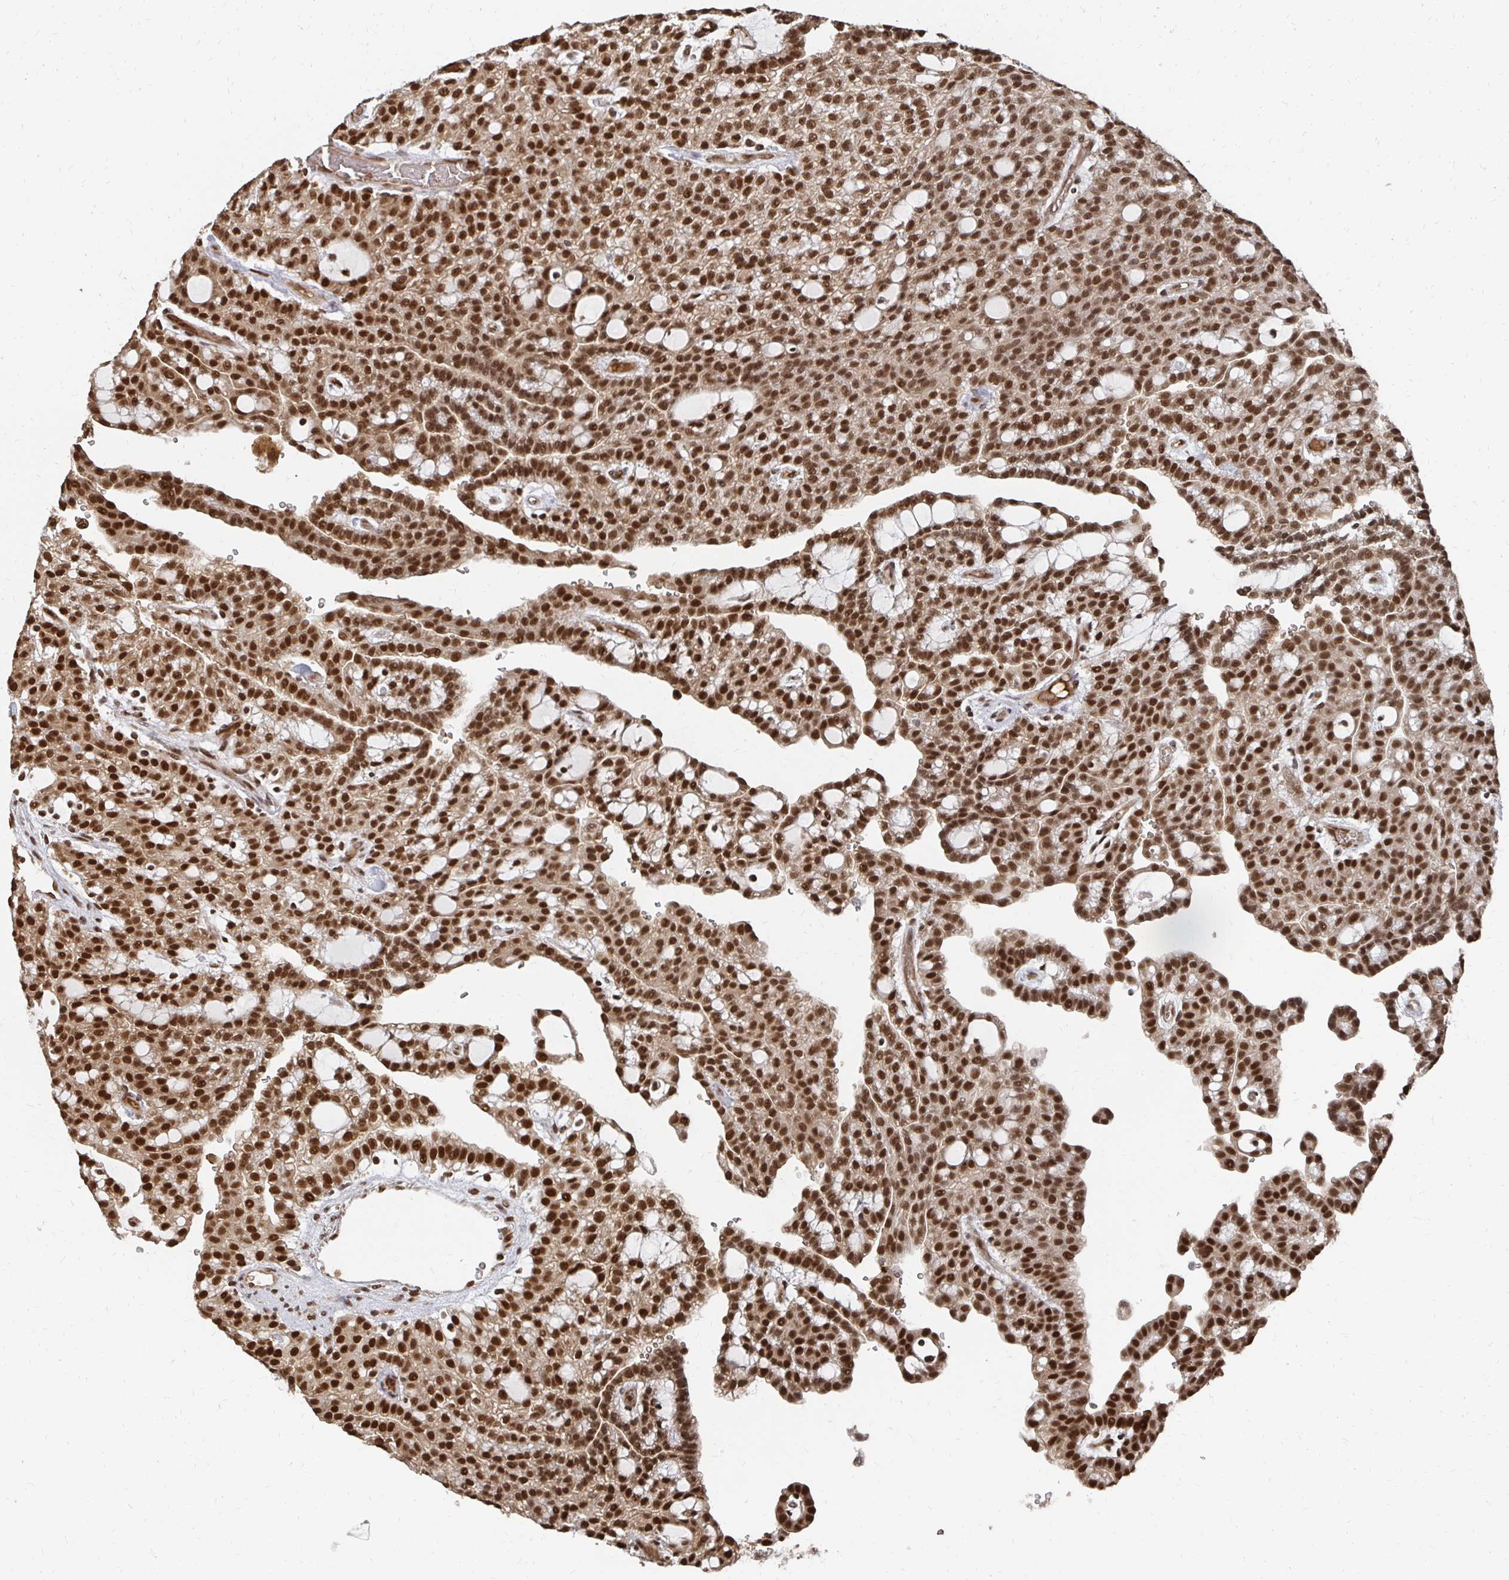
{"staining": {"intensity": "strong", "quantity": "25%-75%", "location": "nuclear"}, "tissue": "renal cancer", "cell_type": "Tumor cells", "image_type": "cancer", "snomed": [{"axis": "morphology", "description": "Adenocarcinoma, NOS"}, {"axis": "topography", "description": "Kidney"}], "caption": "Immunohistochemical staining of human renal adenocarcinoma reveals high levels of strong nuclear protein staining in approximately 25%-75% of tumor cells.", "gene": "GTF3C6", "patient": {"sex": "male", "age": 63}}